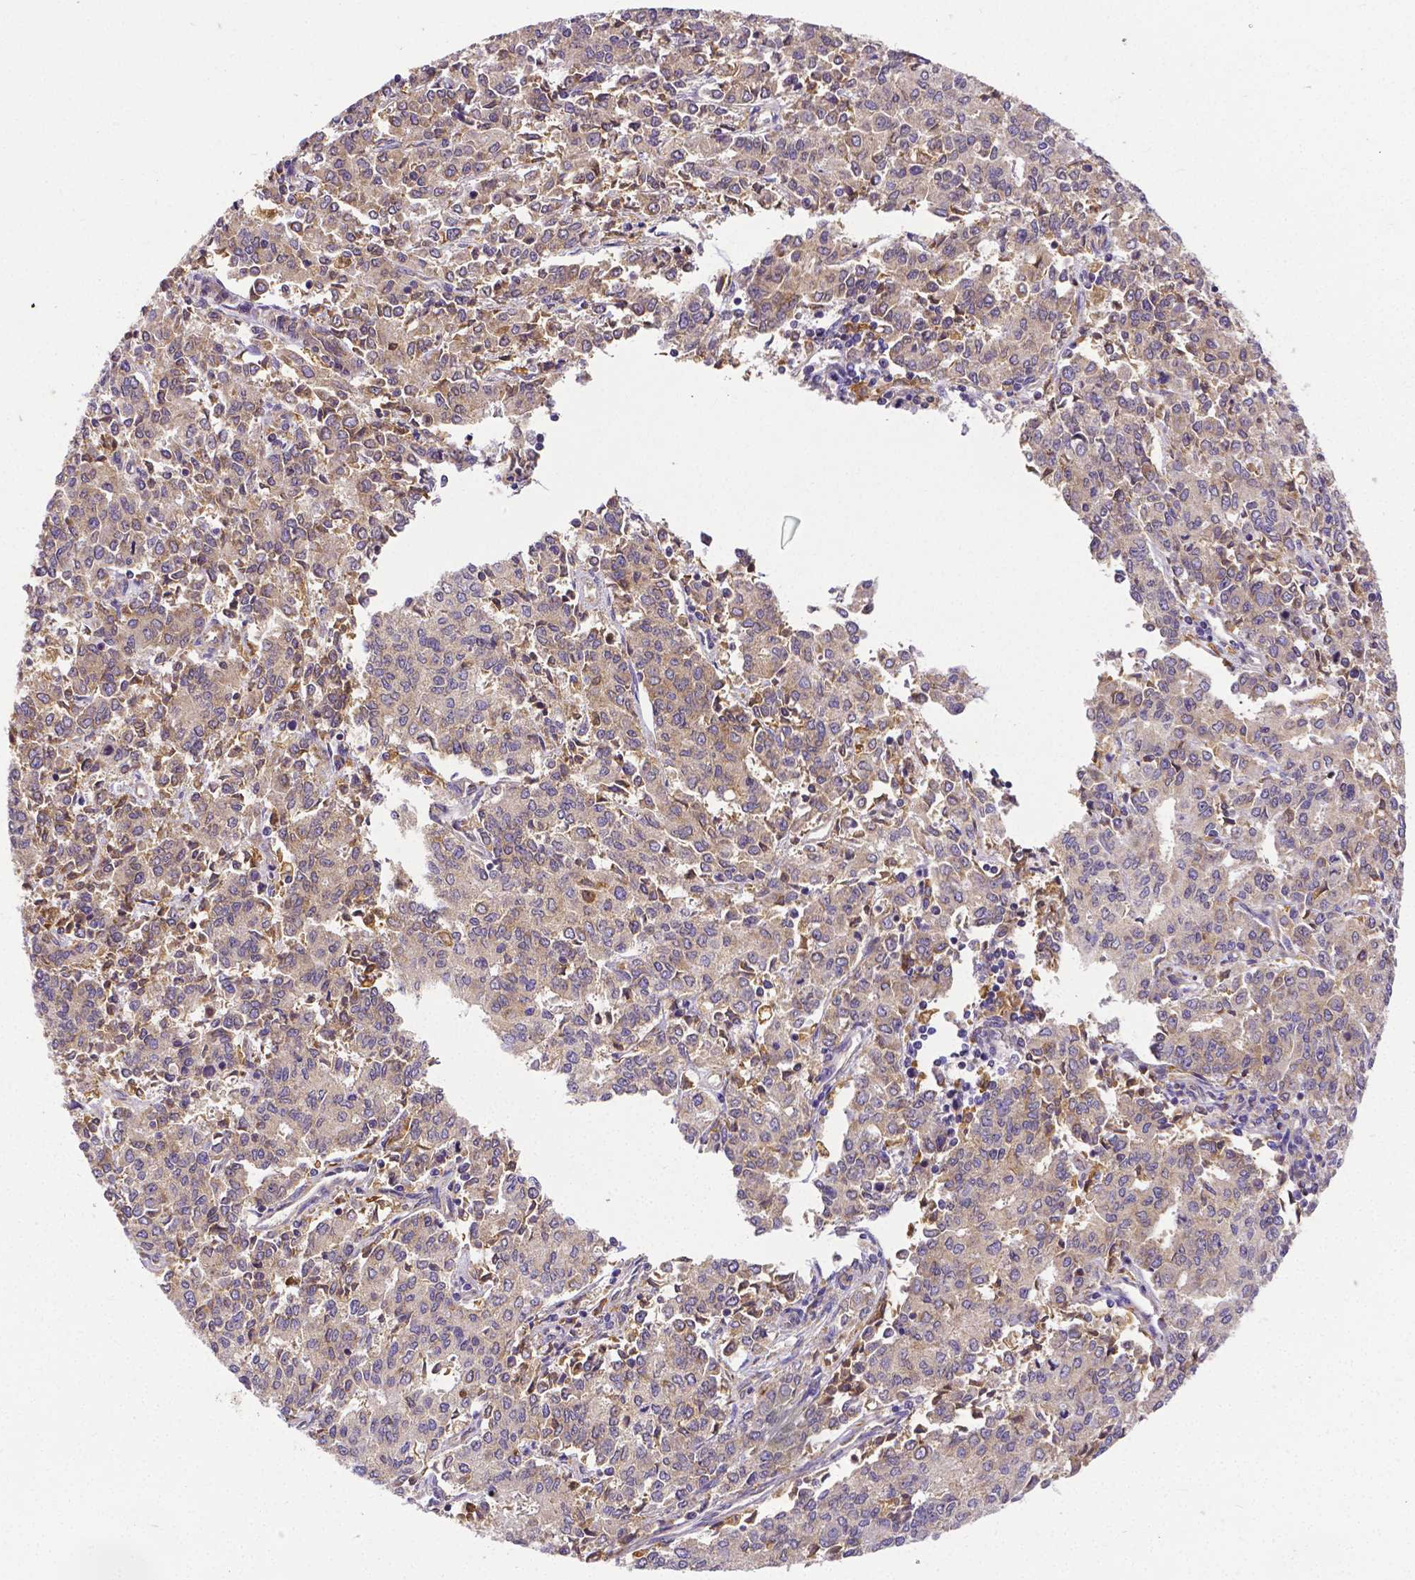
{"staining": {"intensity": "moderate", "quantity": ">75%", "location": "cytoplasmic/membranous"}, "tissue": "endometrial cancer", "cell_type": "Tumor cells", "image_type": "cancer", "snomed": [{"axis": "morphology", "description": "Adenocarcinoma, NOS"}, {"axis": "topography", "description": "Endometrium"}], "caption": "Immunohistochemical staining of human endometrial cancer (adenocarcinoma) displays moderate cytoplasmic/membranous protein positivity in about >75% of tumor cells.", "gene": "DICER1", "patient": {"sex": "female", "age": 50}}